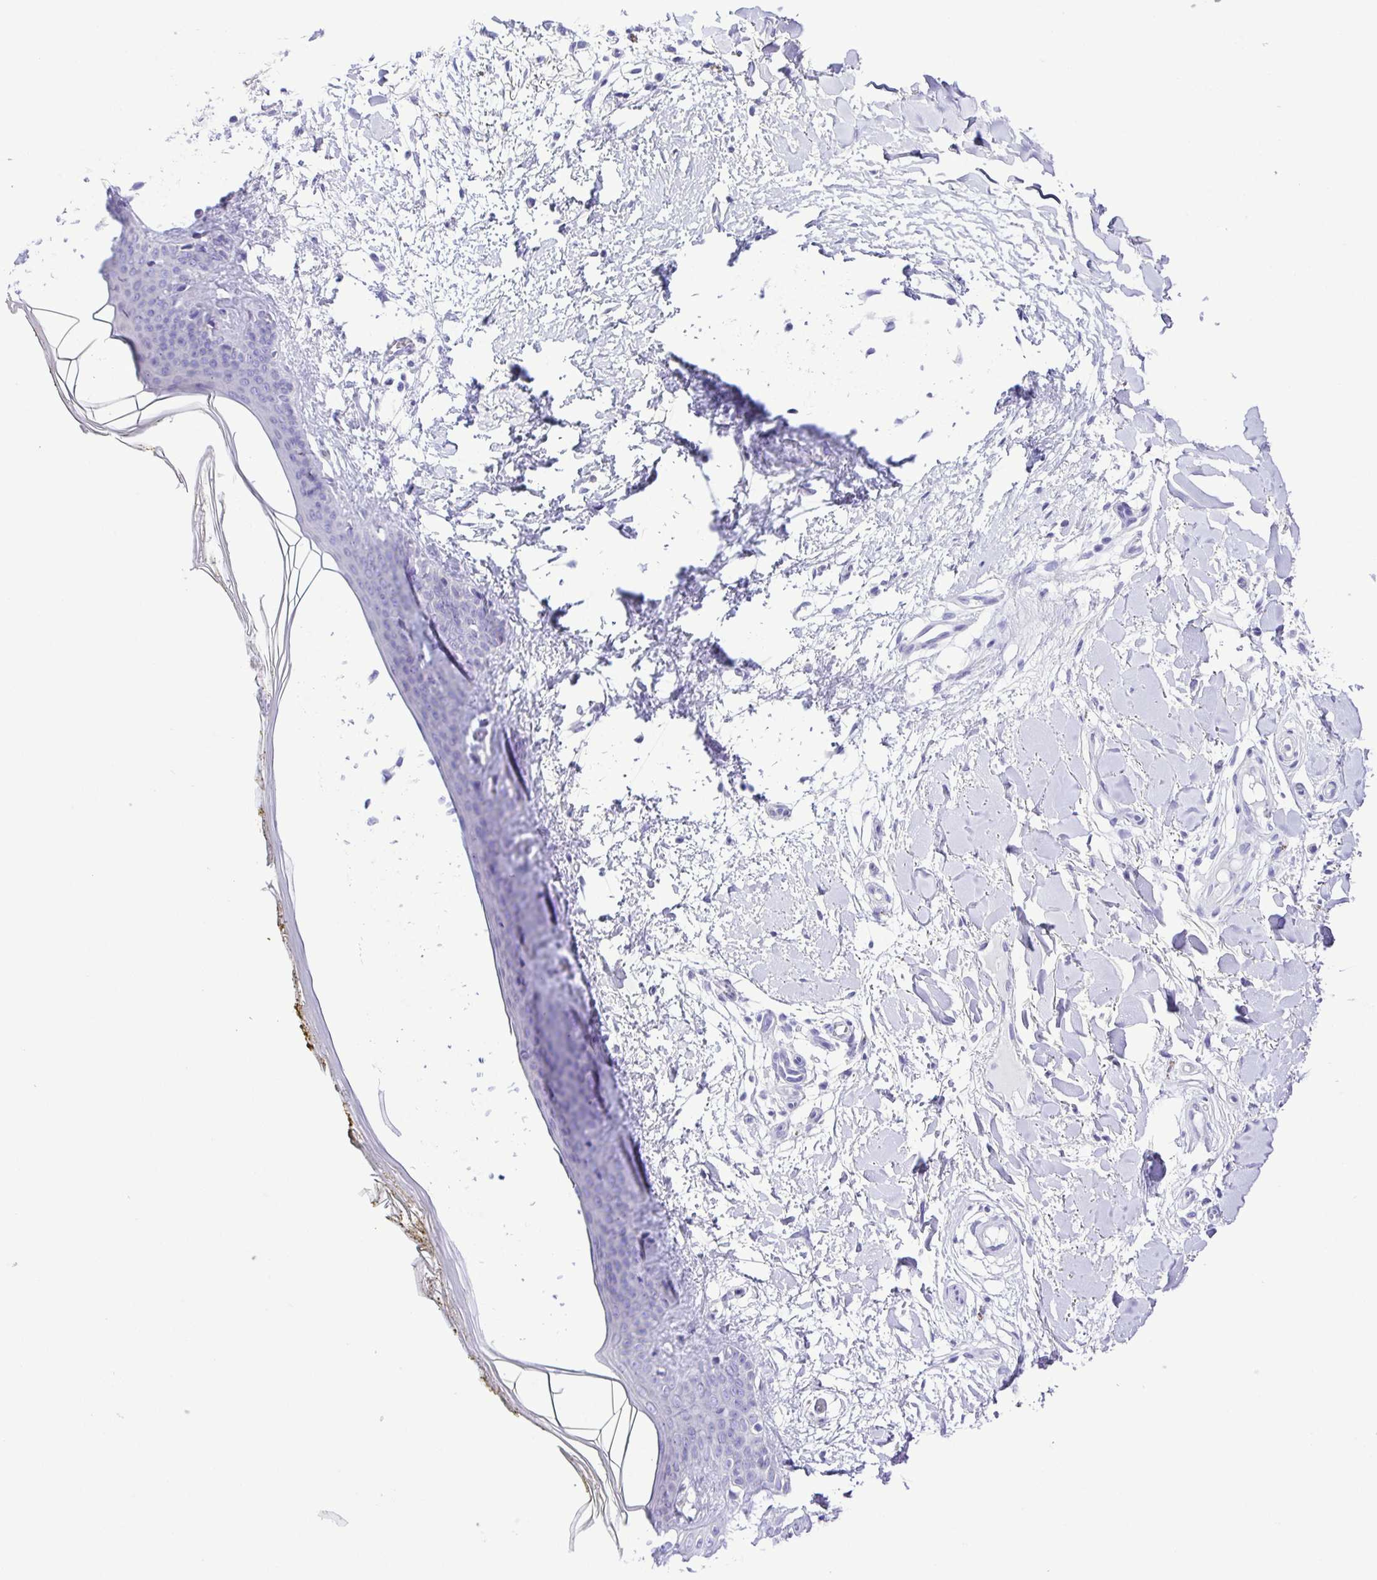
{"staining": {"intensity": "negative", "quantity": "none", "location": "none"}, "tissue": "skin", "cell_type": "Fibroblasts", "image_type": "normal", "snomed": [{"axis": "morphology", "description": "Normal tissue, NOS"}, {"axis": "topography", "description": "Skin"}], "caption": "Unremarkable skin was stained to show a protein in brown. There is no significant positivity in fibroblasts. (DAB immunohistochemistry with hematoxylin counter stain).", "gene": "SYT1", "patient": {"sex": "female", "age": 34}}